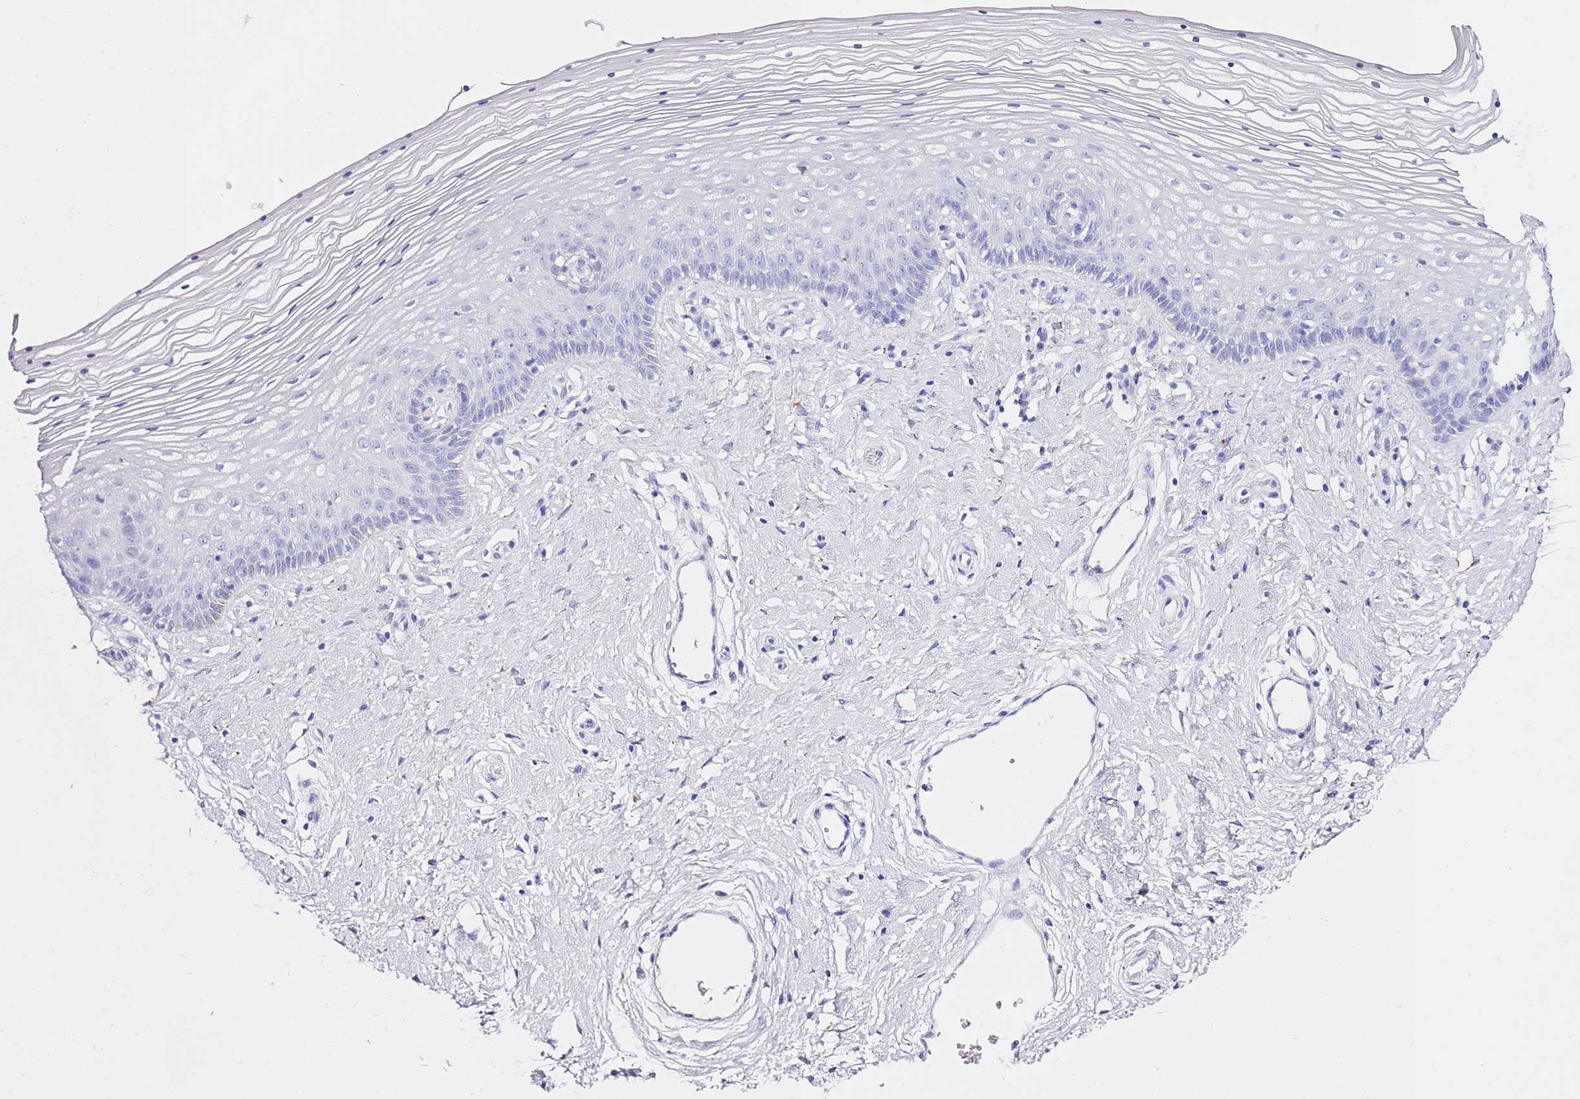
{"staining": {"intensity": "negative", "quantity": "none", "location": "none"}, "tissue": "vagina", "cell_type": "Squamous epithelial cells", "image_type": "normal", "snomed": [{"axis": "morphology", "description": "Normal tissue, NOS"}, {"axis": "topography", "description": "Vagina"}], "caption": "IHC of benign vagina displays no expression in squamous epithelial cells.", "gene": "PTBP2", "patient": {"sex": "female", "age": 46}}